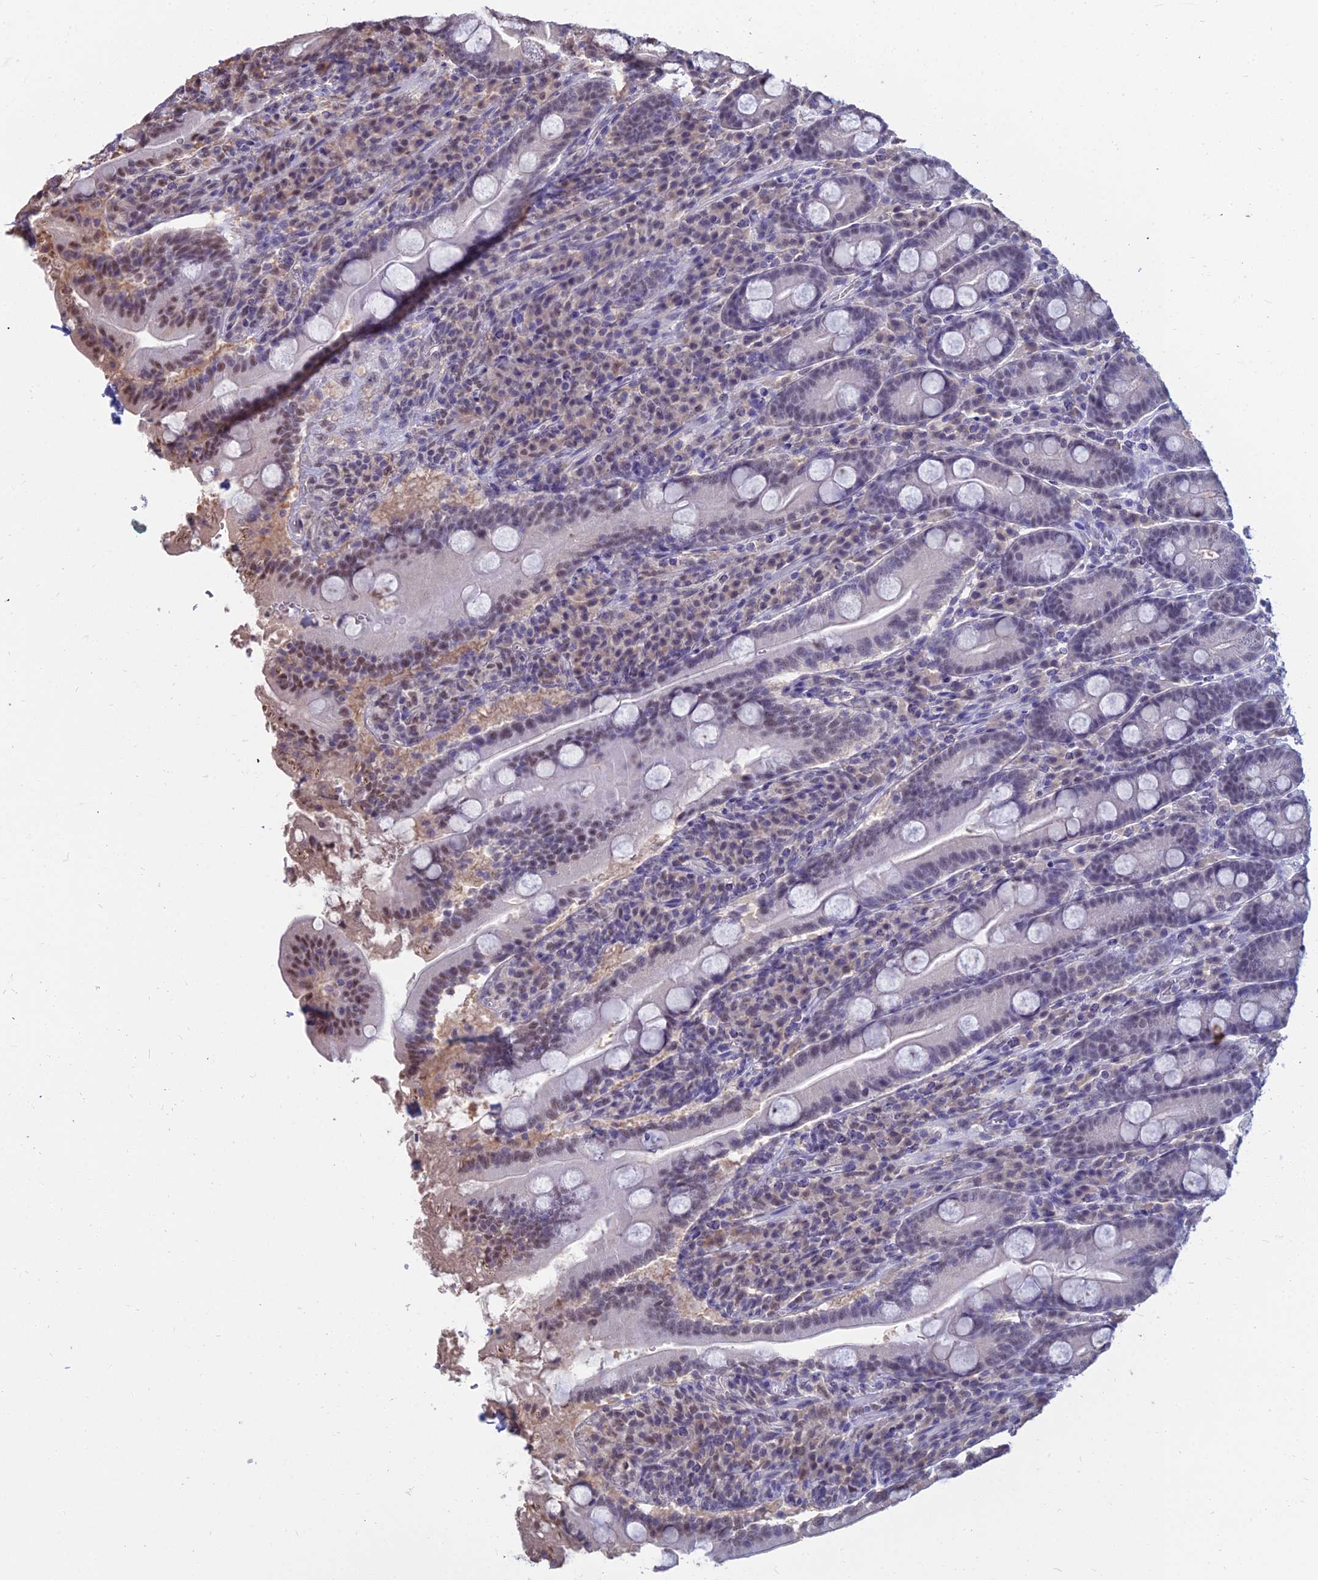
{"staining": {"intensity": "moderate", "quantity": "<25%", "location": "nuclear"}, "tissue": "duodenum", "cell_type": "Glandular cells", "image_type": "normal", "snomed": [{"axis": "morphology", "description": "Normal tissue, NOS"}, {"axis": "topography", "description": "Duodenum"}], "caption": "Duodenum stained with DAB immunohistochemistry demonstrates low levels of moderate nuclear positivity in approximately <25% of glandular cells.", "gene": "SRSF7", "patient": {"sex": "male", "age": 35}}